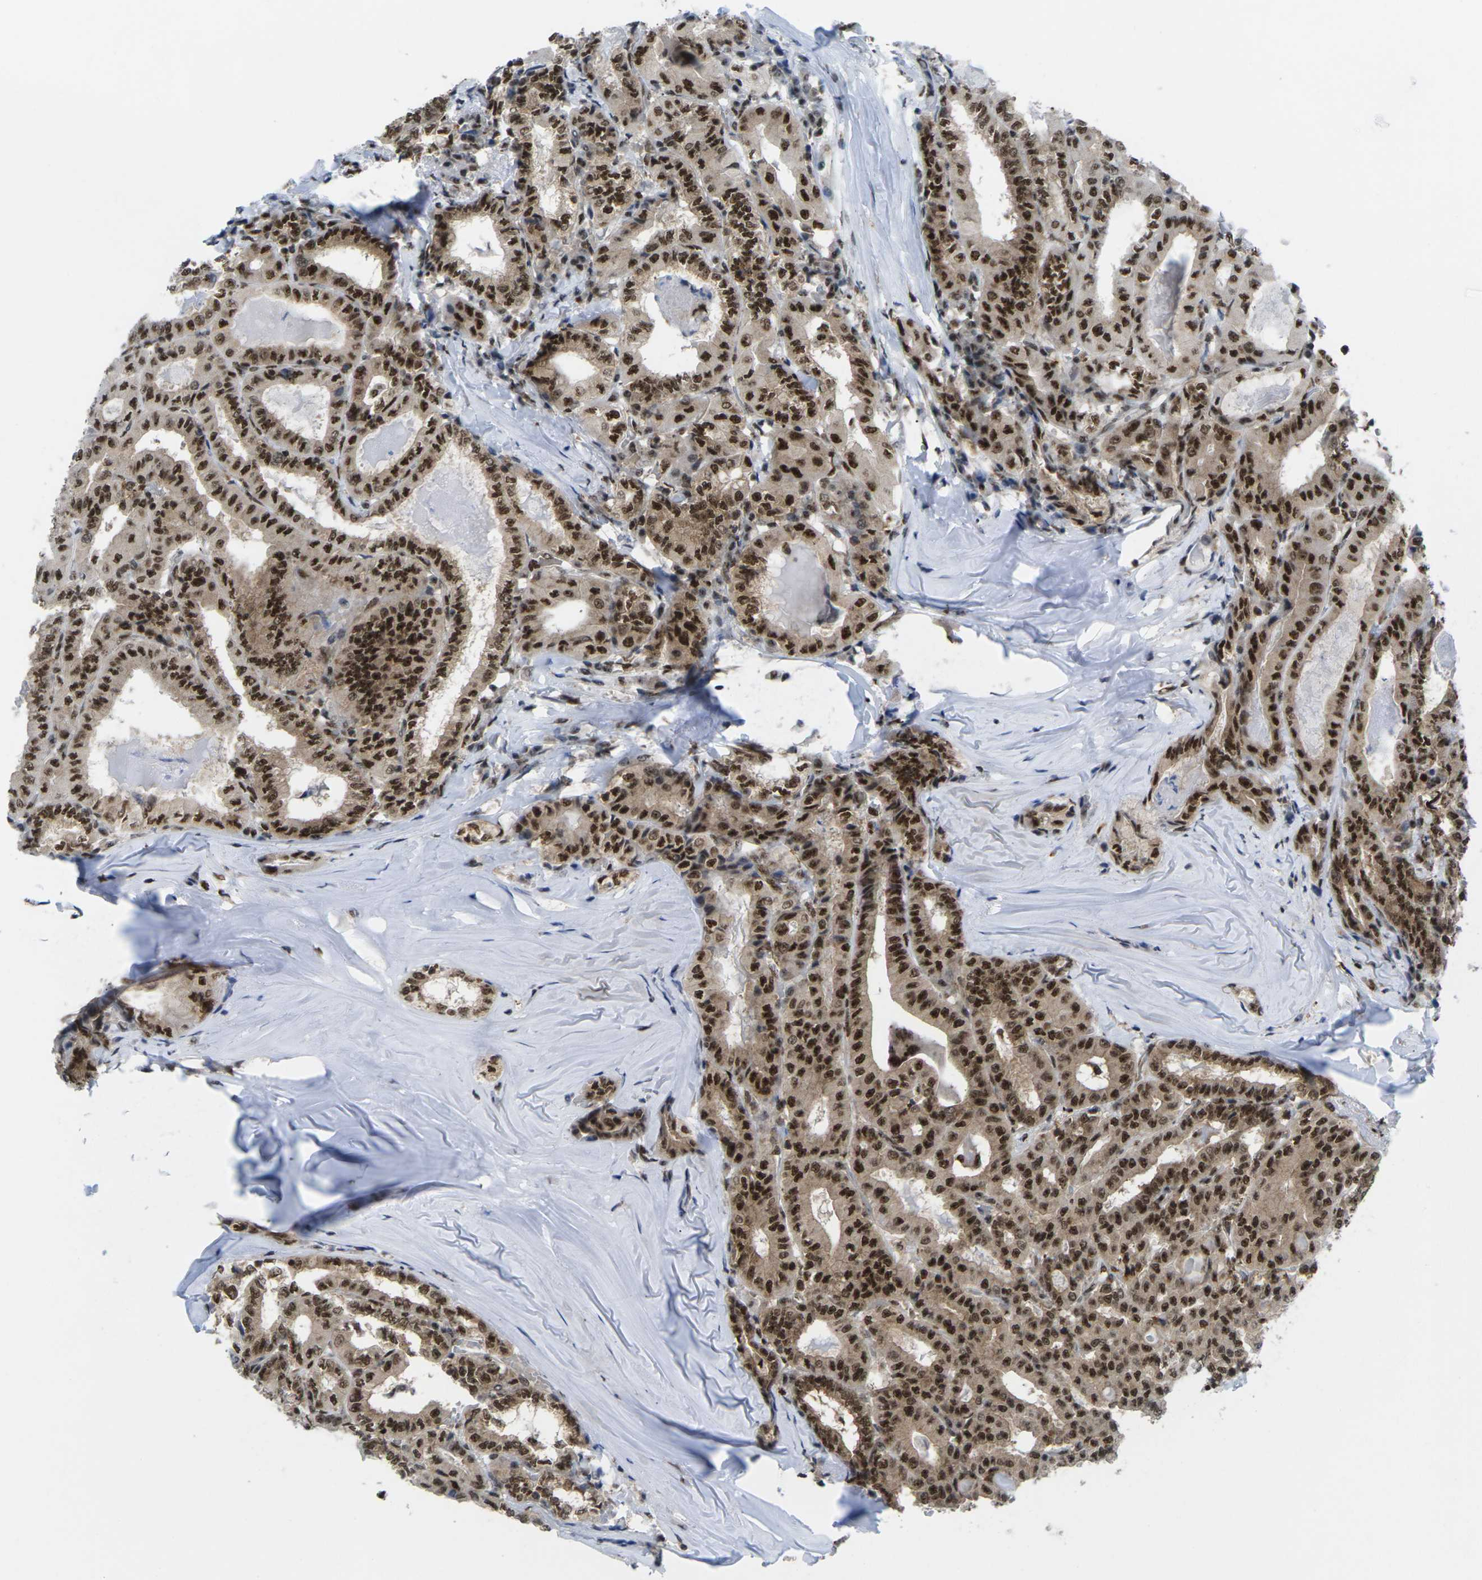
{"staining": {"intensity": "strong", "quantity": ">75%", "location": "nuclear"}, "tissue": "thyroid cancer", "cell_type": "Tumor cells", "image_type": "cancer", "snomed": [{"axis": "morphology", "description": "Carcinoma, NOS"}, {"axis": "topography", "description": "Thyroid gland"}], "caption": "Protein expression analysis of human thyroid cancer (carcinoma) reveals strong nuclear staining in approximately >75% of tumor cells.", "gene": "MAGOH", "patient": {"sex": "female", "age": 77}}